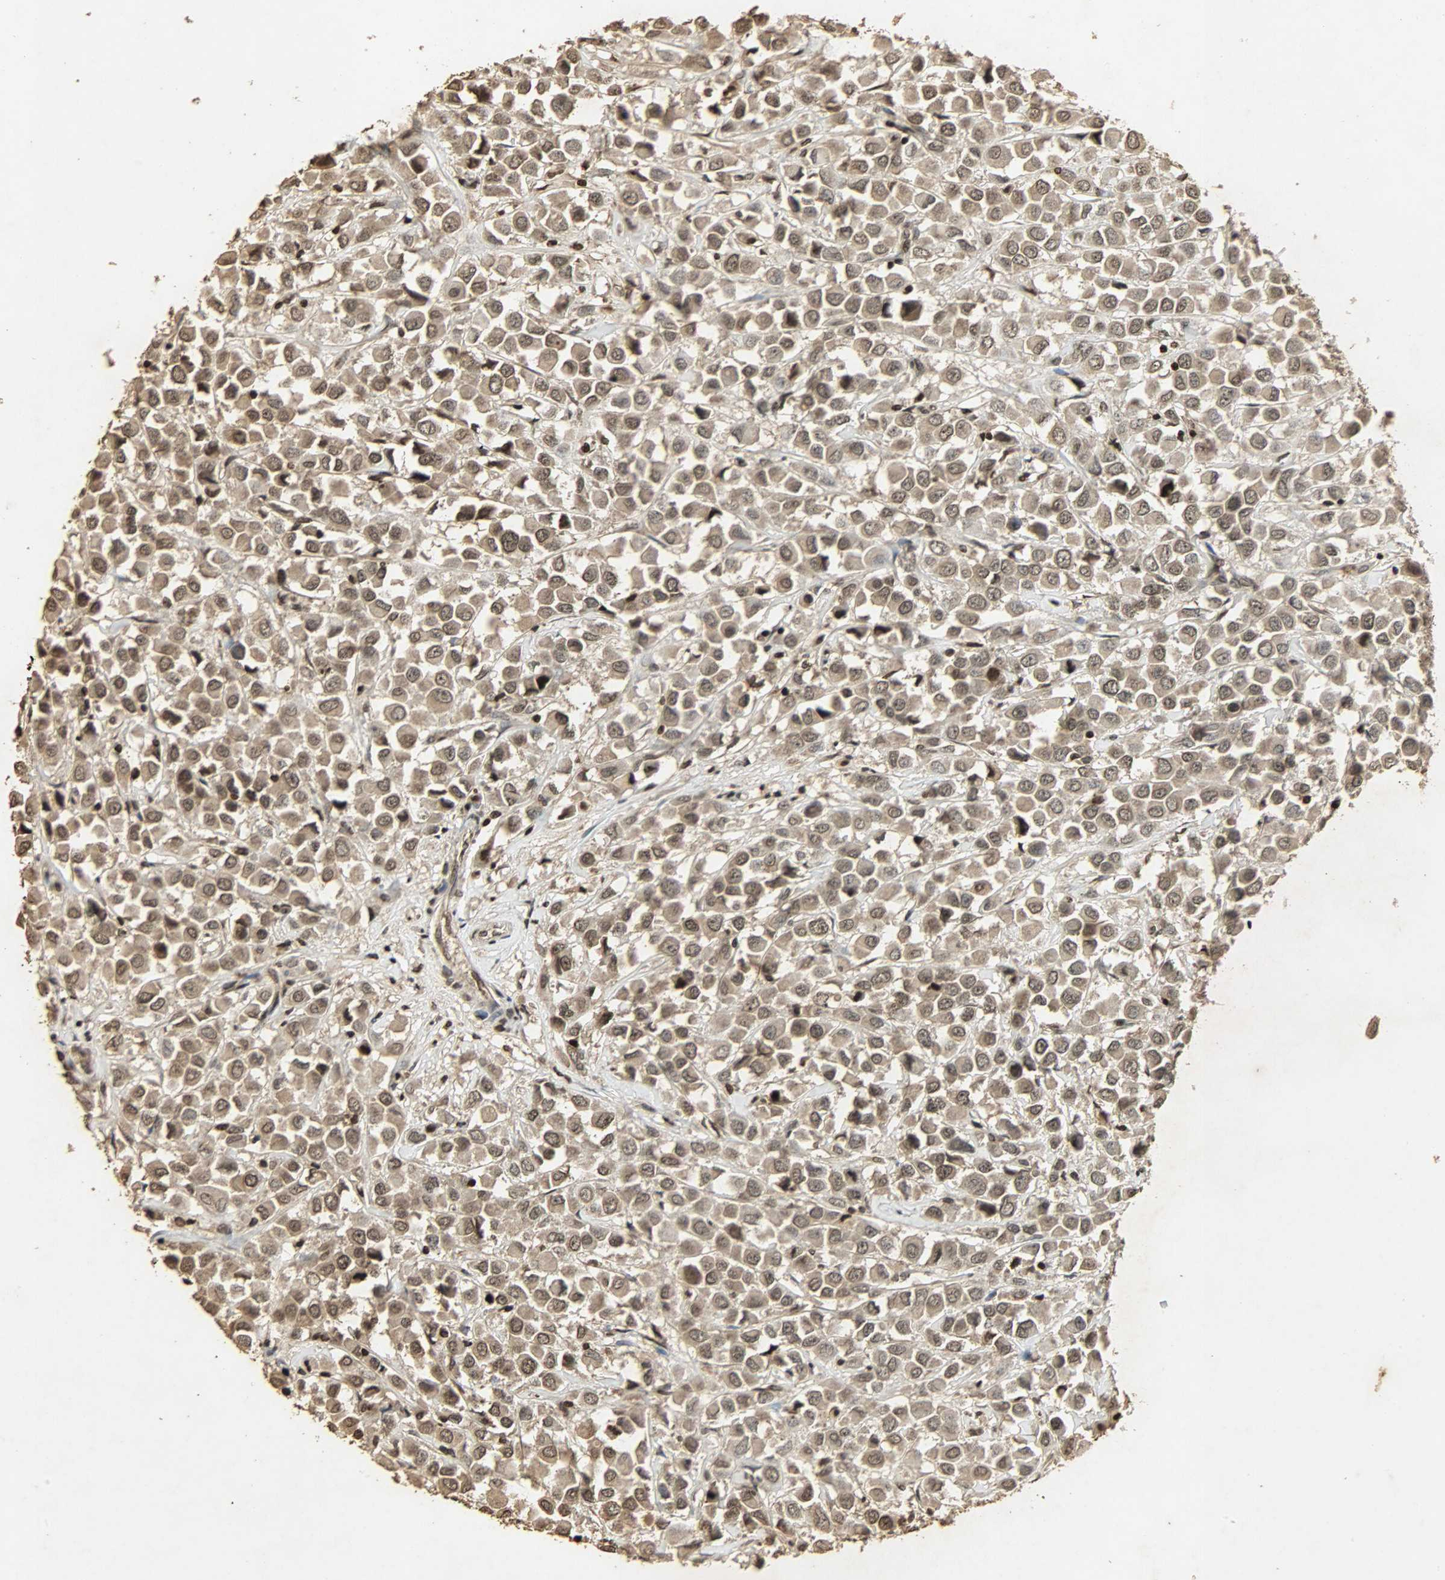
{"staining": {"intensity": "moderate", "quantity": ">75%", "location": "cytoplasmic/membranous,nuclear"}, "tissue": "breast cancer", "cell_type": "Tumor cells", "image_type": "cancer", "snomed": [{"axis": "morphology", "description": "Duct carcinoma"}, {"axis": "topography", "description": "Breast"}], "caption": "Immunohistochemistry histopathology image of breast cancer (intraductal carcinoma) stained for a protein (brown), which demonstrates medium levels of moderate cytoplasmic/membranous and nuclear expression in approximately >75% of tumor cells.", "gene": "PPP3R1", "patient": {"sex": "female", "age": 61}}